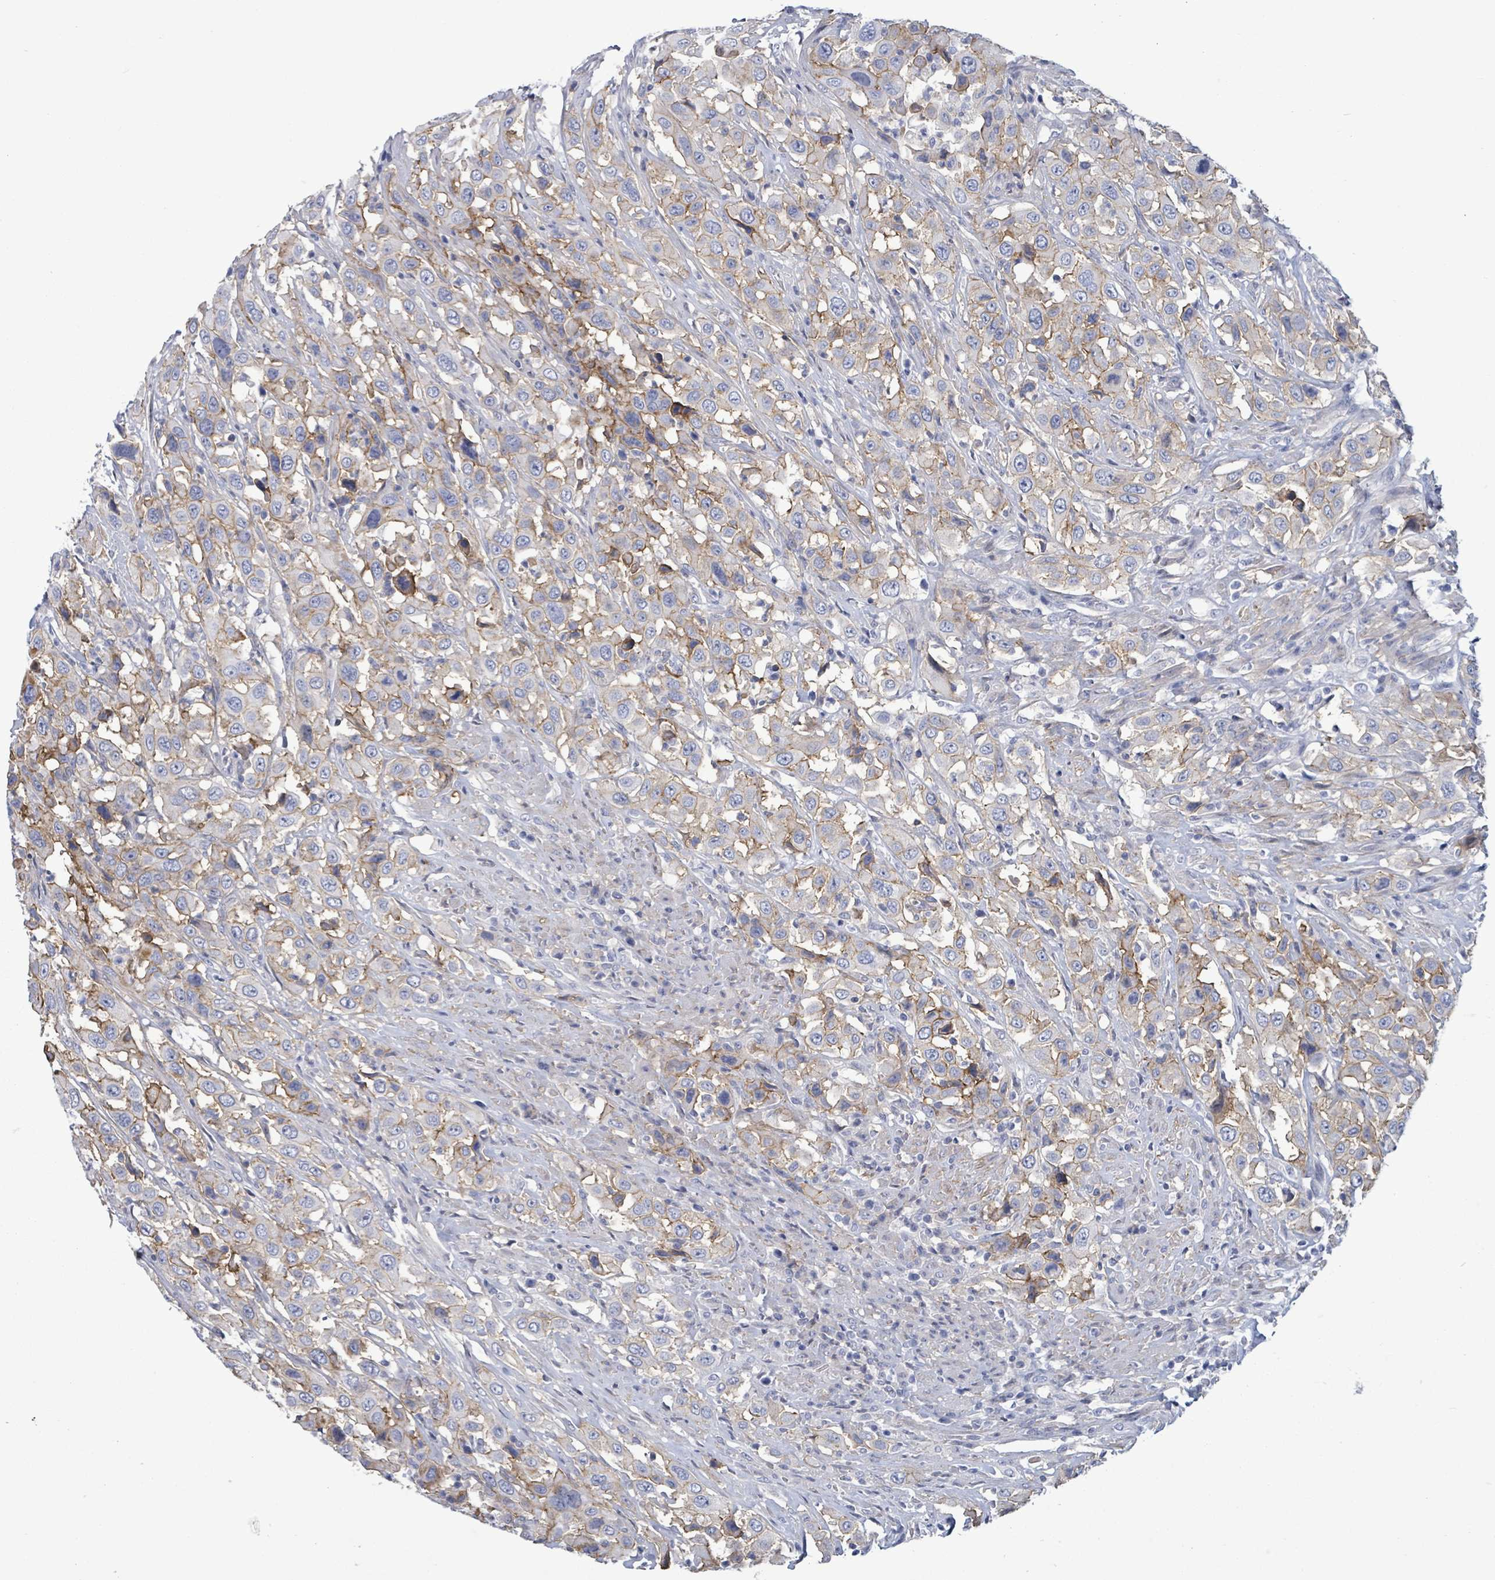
{"staining": {"intensity": "moderate", "quantity": "<25%", "location": "cytoplasmic/membranous"}, "tissue": "urothelial cancer", "cell_type": "Tumor cells", "image_type": "cancer", "snomed": [{"axis": "morphology", "description": "Urothelial carcinoma, High grade"}, {"axis": "topography", "description": "Urinary bladder"}], "caption": "Urothelial carcinoma (high-grade) stained for a protein (brown) displays moderate cytoplasmic/membranous positive positivity in about <25% of tumor cells.", "gene": "BSG", "patient": {"sex": "male", "age": 61}}